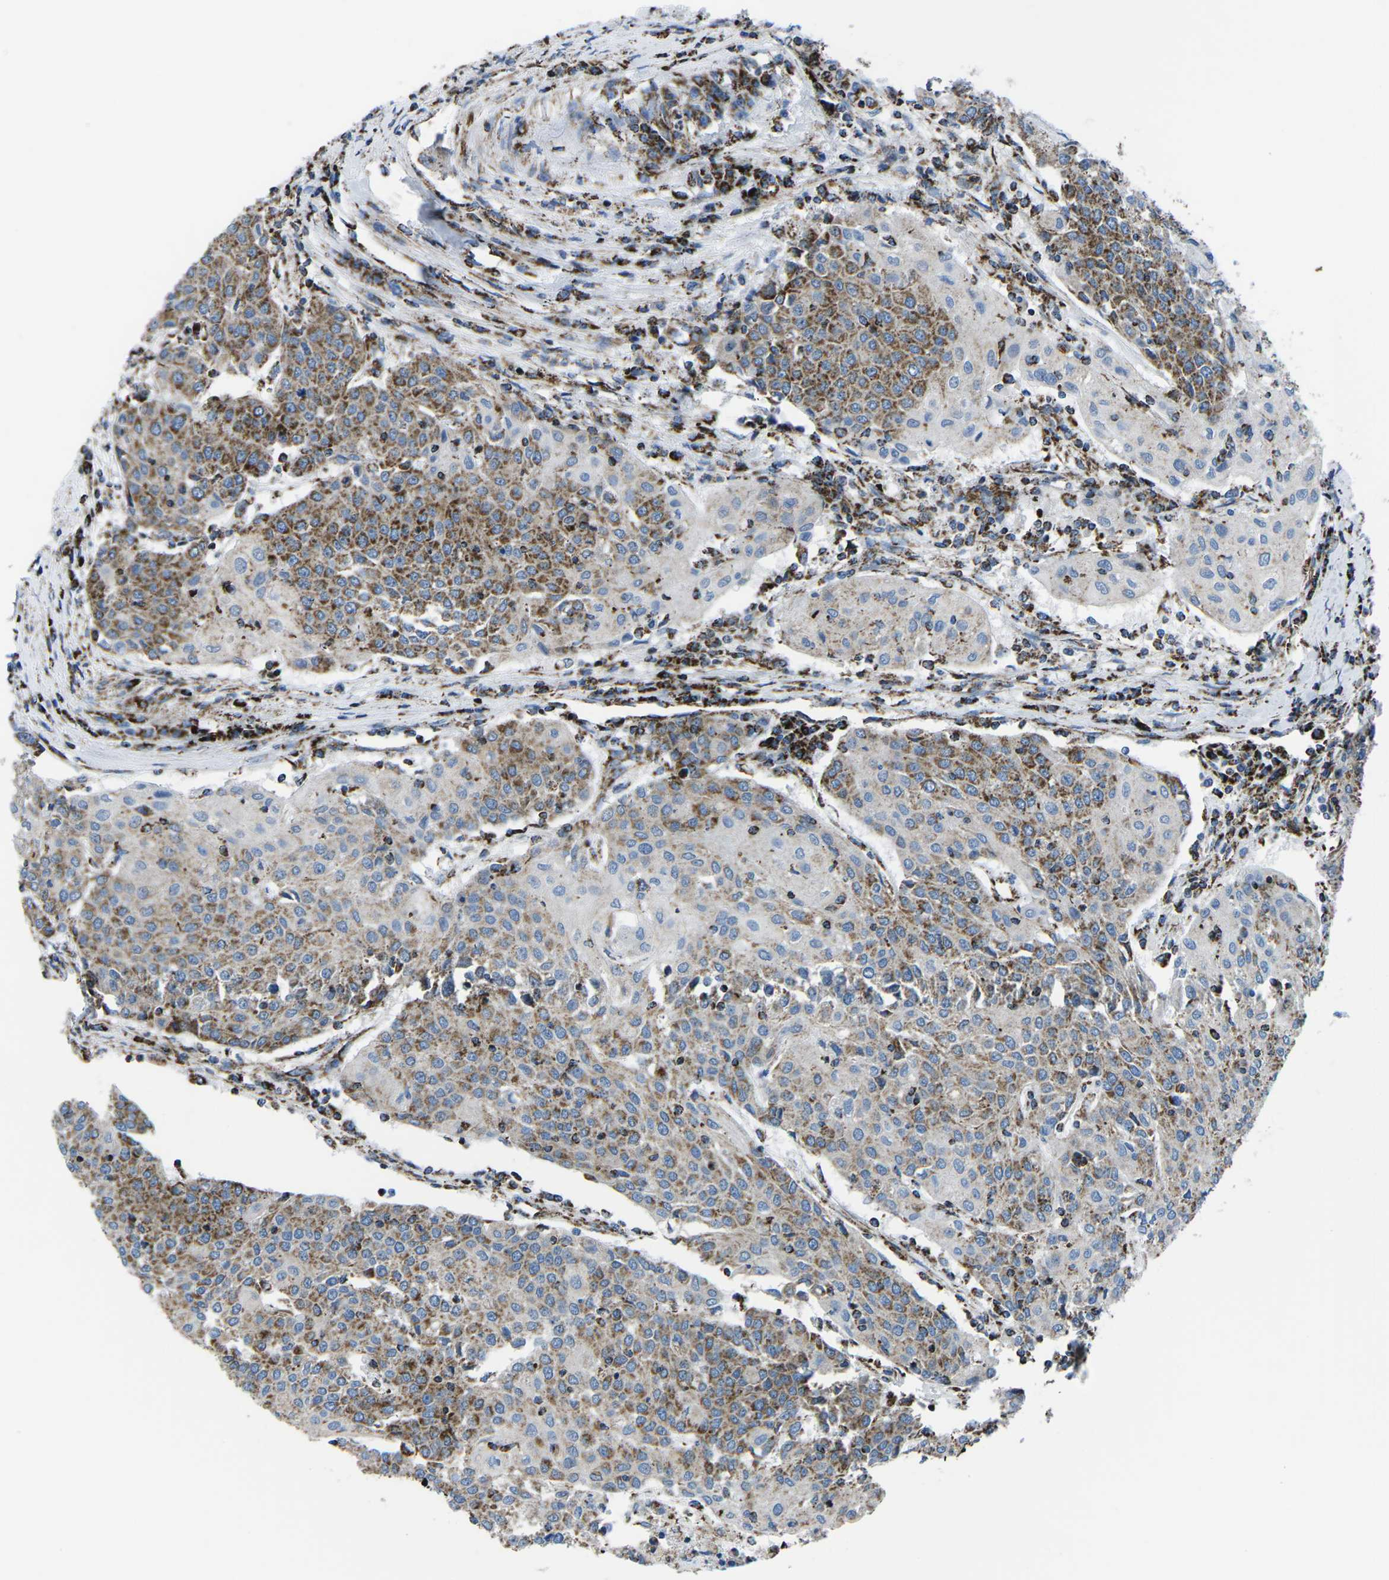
{"staining": {"intensity": "strong", "quantity": "25%-75%", "location": "cytoplasmic/membranous"}, "tissue": "urothelial cancer", "cell_type": "Tumor cells", "image_type": "cancer", "snomed": [{"axis": "morphology", "description": "Urothelial carcinoma, High grade"}, {"axis": "topography", "description": "Urinary bladder"}], "caption": "The photomicrograph reveals staining of urothelial carcinoma (high-grade), revealing strong cytoplasmic/membranous protein expression (brown color) within tumor cells.", "gene": "MT-CO2", "patient": {"sex": "female", "age": 85}}